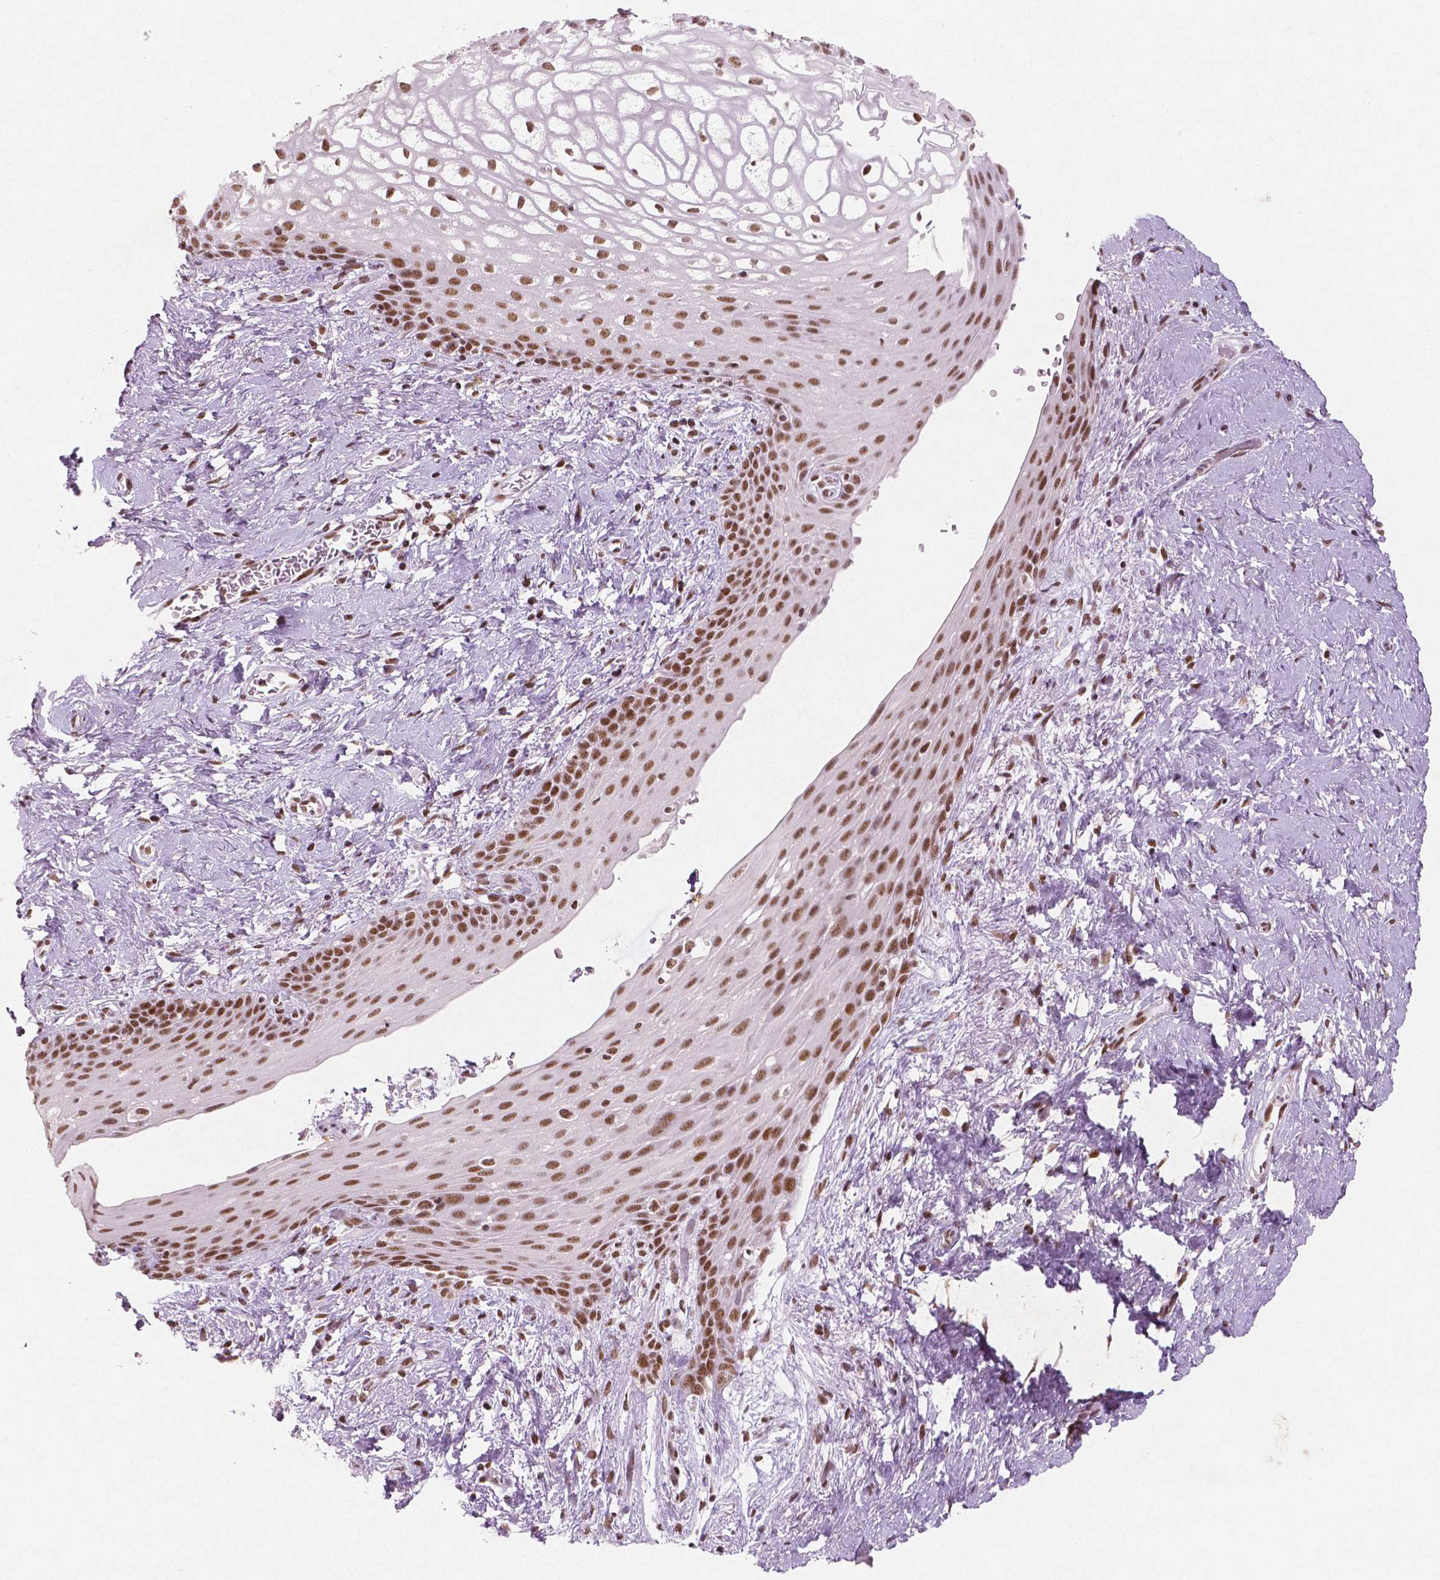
{"staining": {"intensity": "moderate", "quantity": ">75%", "location": "nuclear"}, "tissue": "skin", "cell_type": "Epidermal cells", "image_type": "normal", "snomed": [{"axis": "morphology", "description": "Normal tissue, NOS"}, {"axis": "topography", "description": "Anal"}], "caption": "Brown immunohistochemical staining in benign skin demonstrates moderate nuclear expression in approximately >75% of epidermal cells. Nuclei are stained in blue.", "gene": "BRD4", "patient": {"sex": "female", "age": 46}}